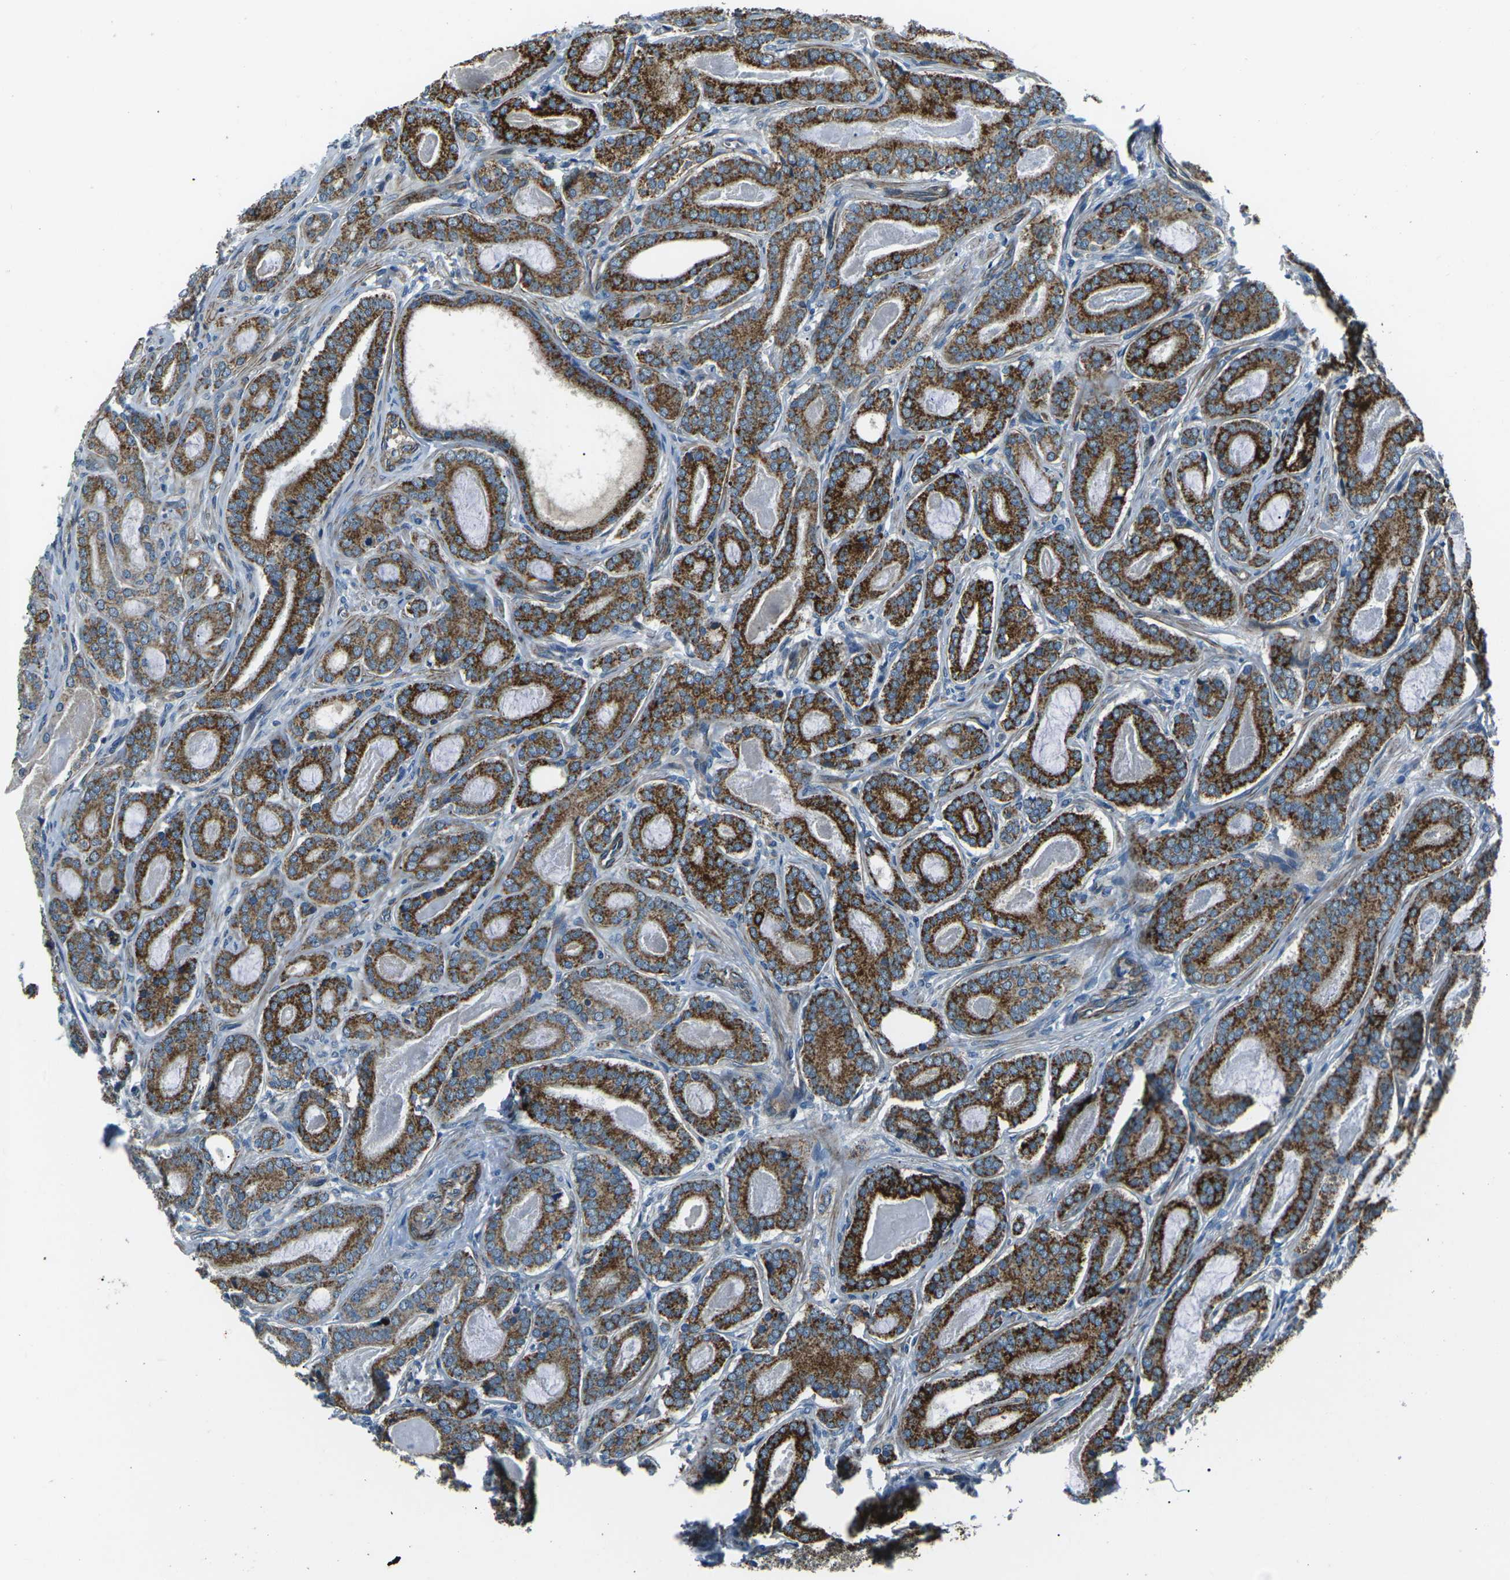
{"staining": {"intensity": "strong", "quantity": ">75%", "location": "cytoplasmic/membranous"}, "tissue": "prostate cancer", "cell_type": "Tumor cells", "image_type": "cancer", "snomed": [{"axis": "morphology", "description": "Adenocarcinoma, High grade"}, {"axis": "topography", "description": "Prostate"}], "caption": "Immunohistochemistry (IHC) image of prostate adenocarcinoma (high-grade) stained for a protein (brown), which demonstrates high levels of strong cytoplasmic/membranous expression in approximately >75% of tumor cells.", "gene": "AFAP1", "patient": {"sex": "male", "age": 60}}